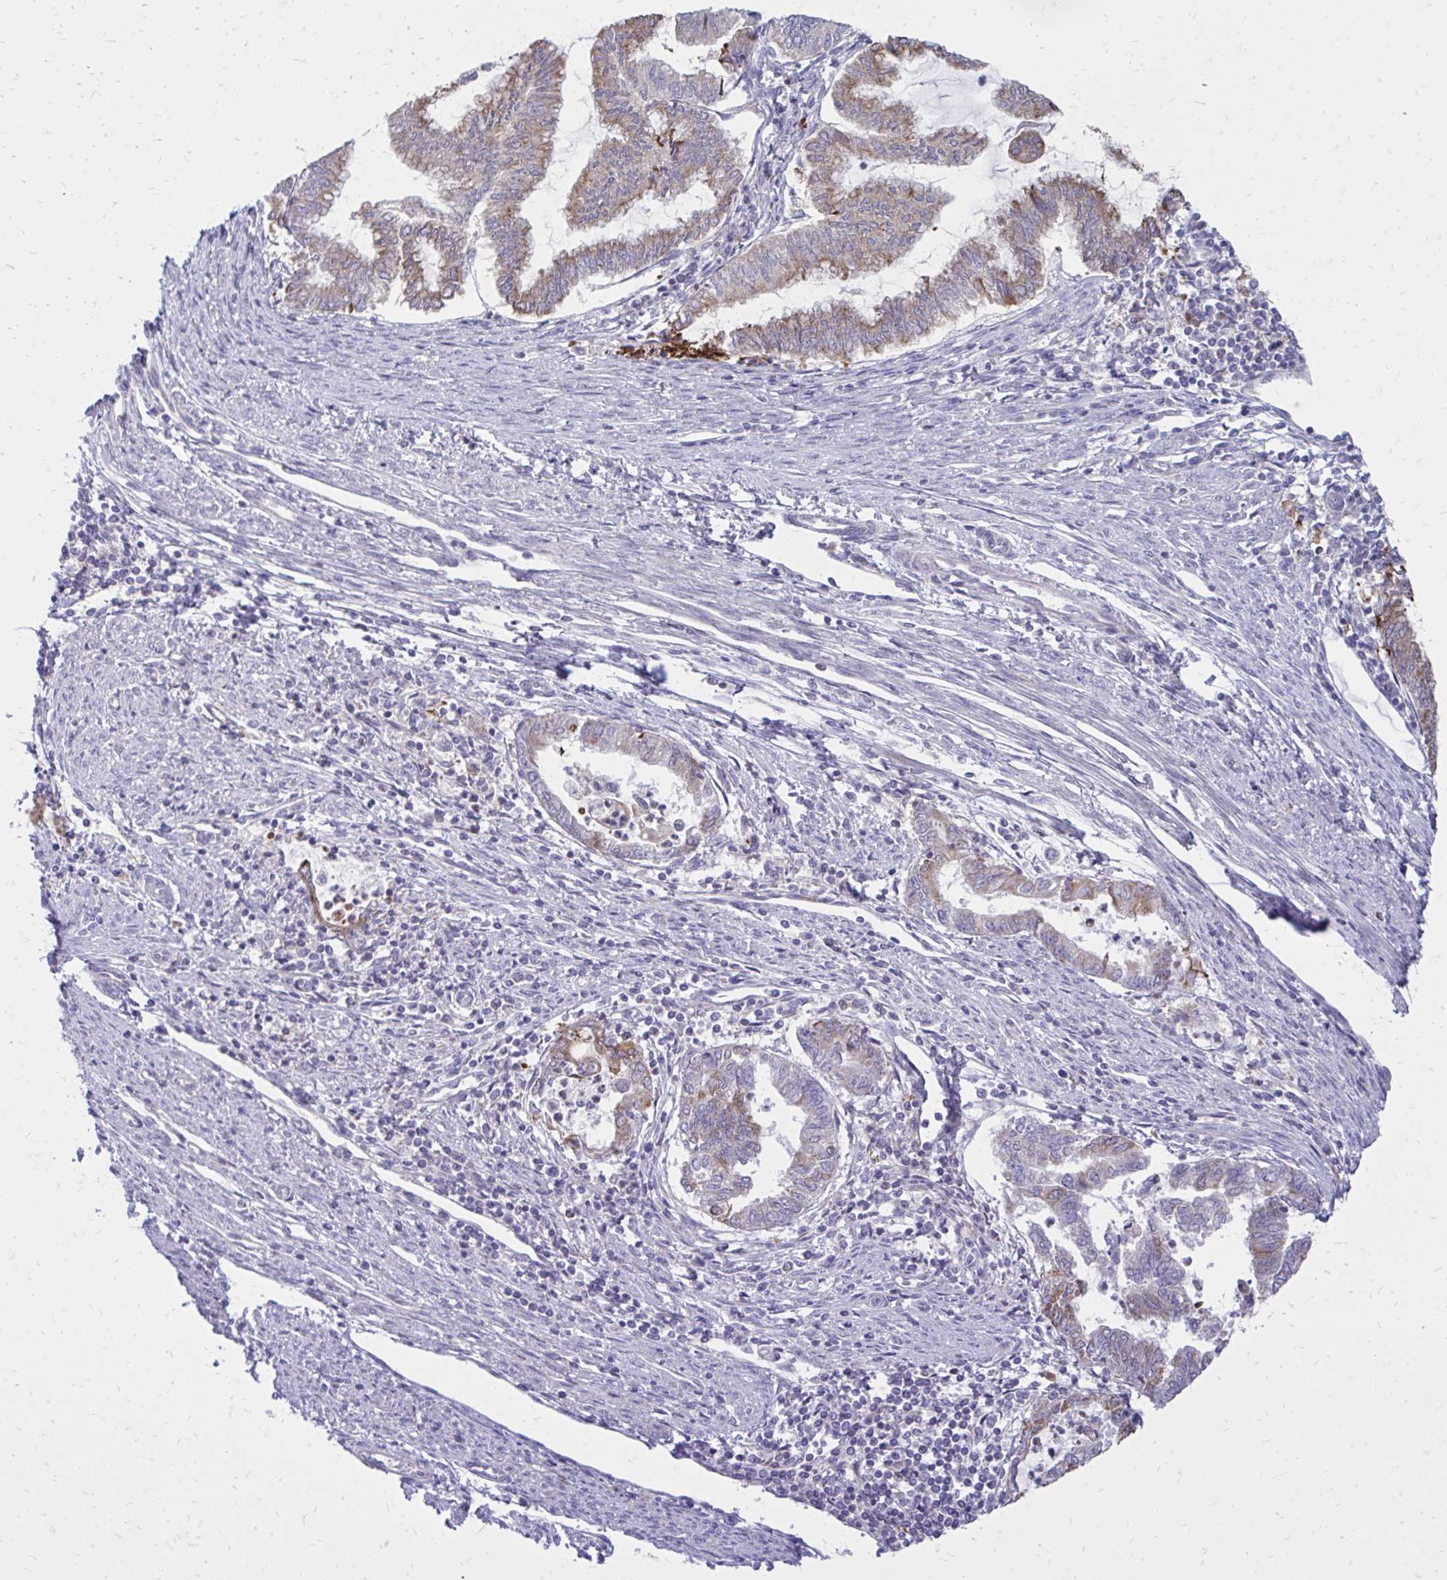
{"staining": {"intensity": "weak", "quantity": "<25%", "location": "cytoplasmic/membranous"}, "tissue": "endometrial cancer", "cell_type": "Tumor cells", "image_type": "cancer", "snomed": [{"axis": "morphology", "description": "Adenocarcinoma, NOS"}, {"axis": "topography", "description": "Endometrium"}], "caption": "Adenocarcinoma (endometrial) stained for a protein using IHC demonstrates no positivity tumor cells.", "gene": "ASAP1", "patient": {"sex": "female", "age": 79}}